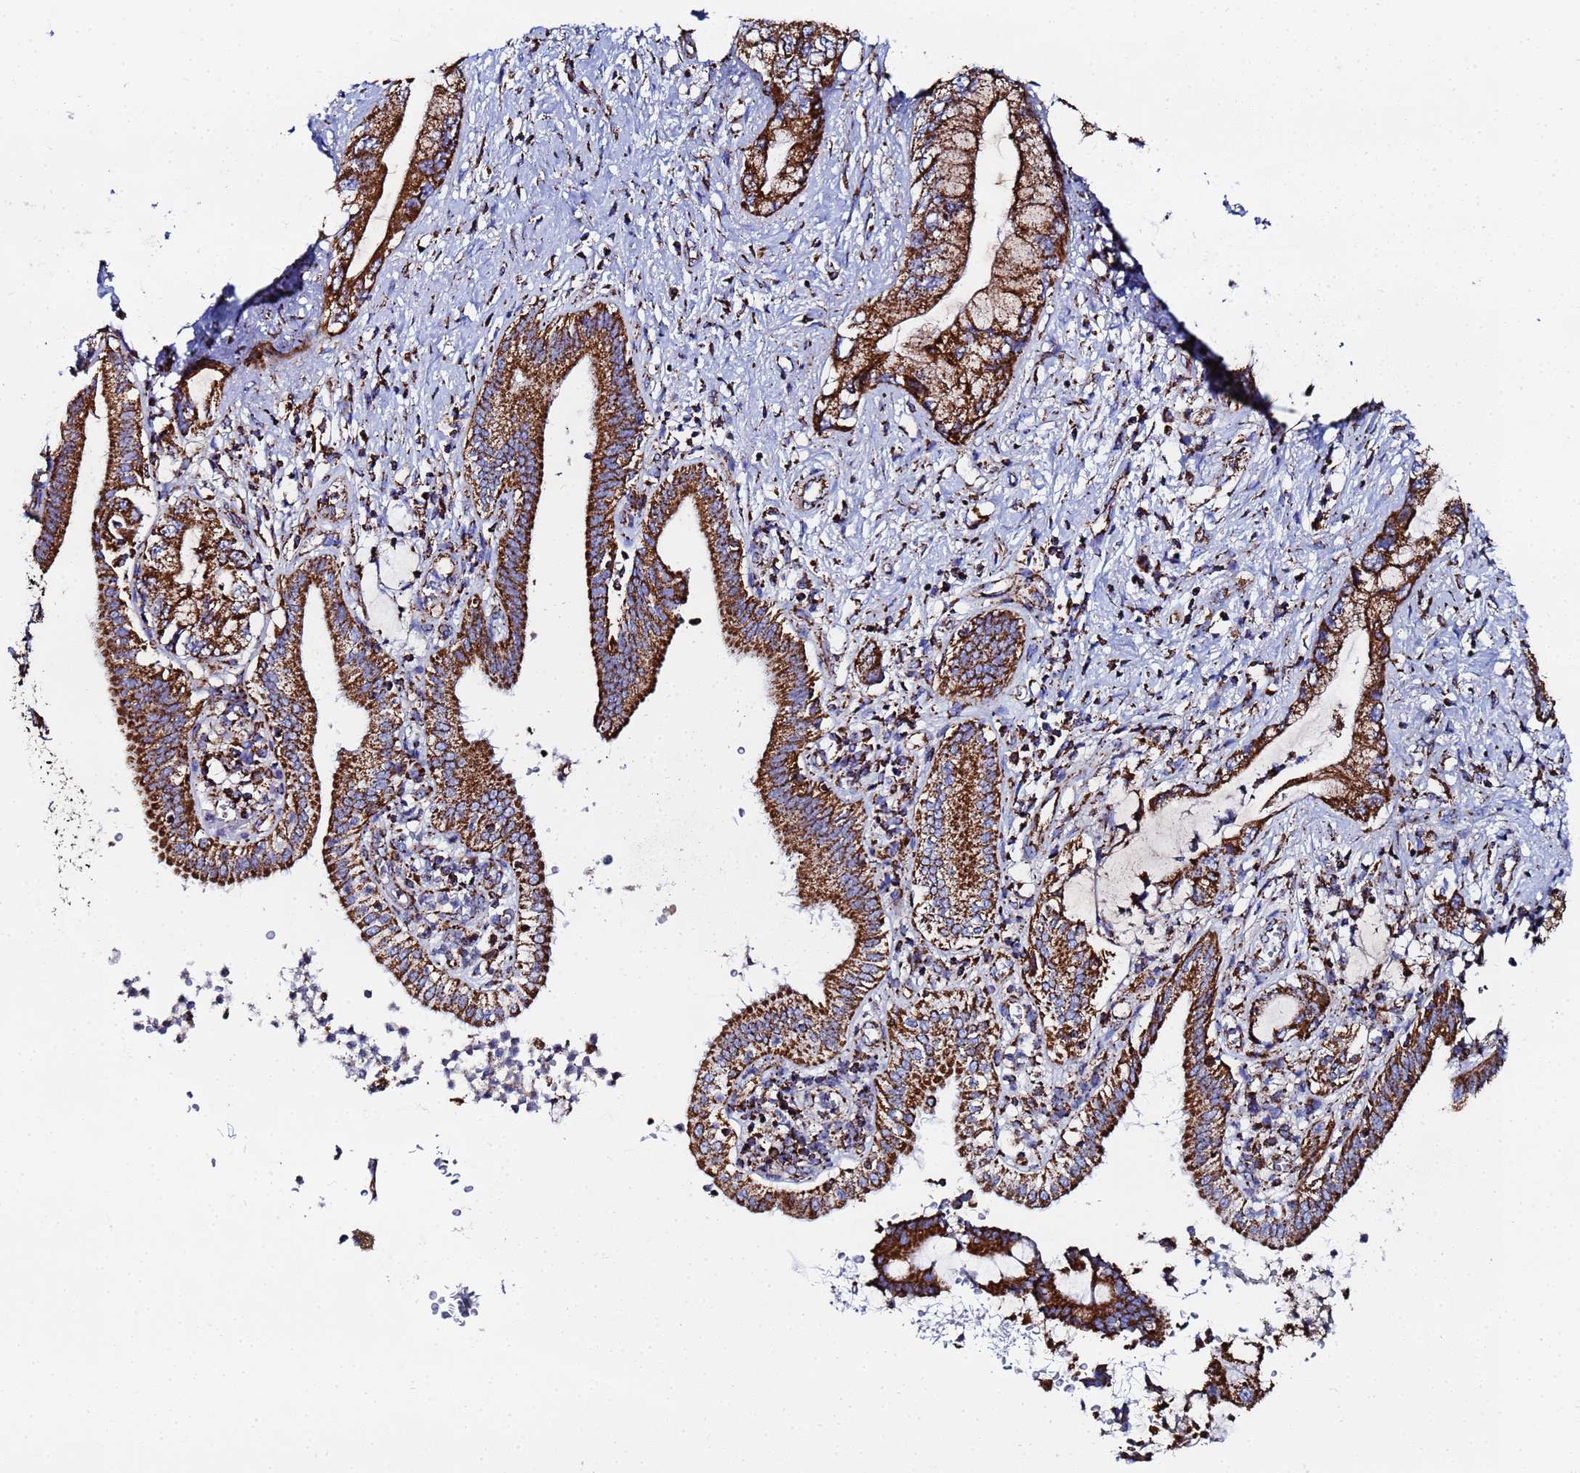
{"staining": {"intensity": "strong", "quantity": ">75%", "location": "cytoplasmic/membranous"}, "tissue": "pancreatic cancer", "cell_type": "Tumor cells", "image_type": "cancer", "snomed": [{"axis": "morphology", "description": "Adenocarcinoma, NOS"}, {"axis": "topography", "description": "Pancreas"}], "caption": "Immunohistochemical staining of pancreatic adenocarcinoma displays high levels of strong cytoplasmic/membranous positivity in approximately >75% of tumor cells.", "gene": "GLUD1", "patient": {"sex": "female", "age": 73}}